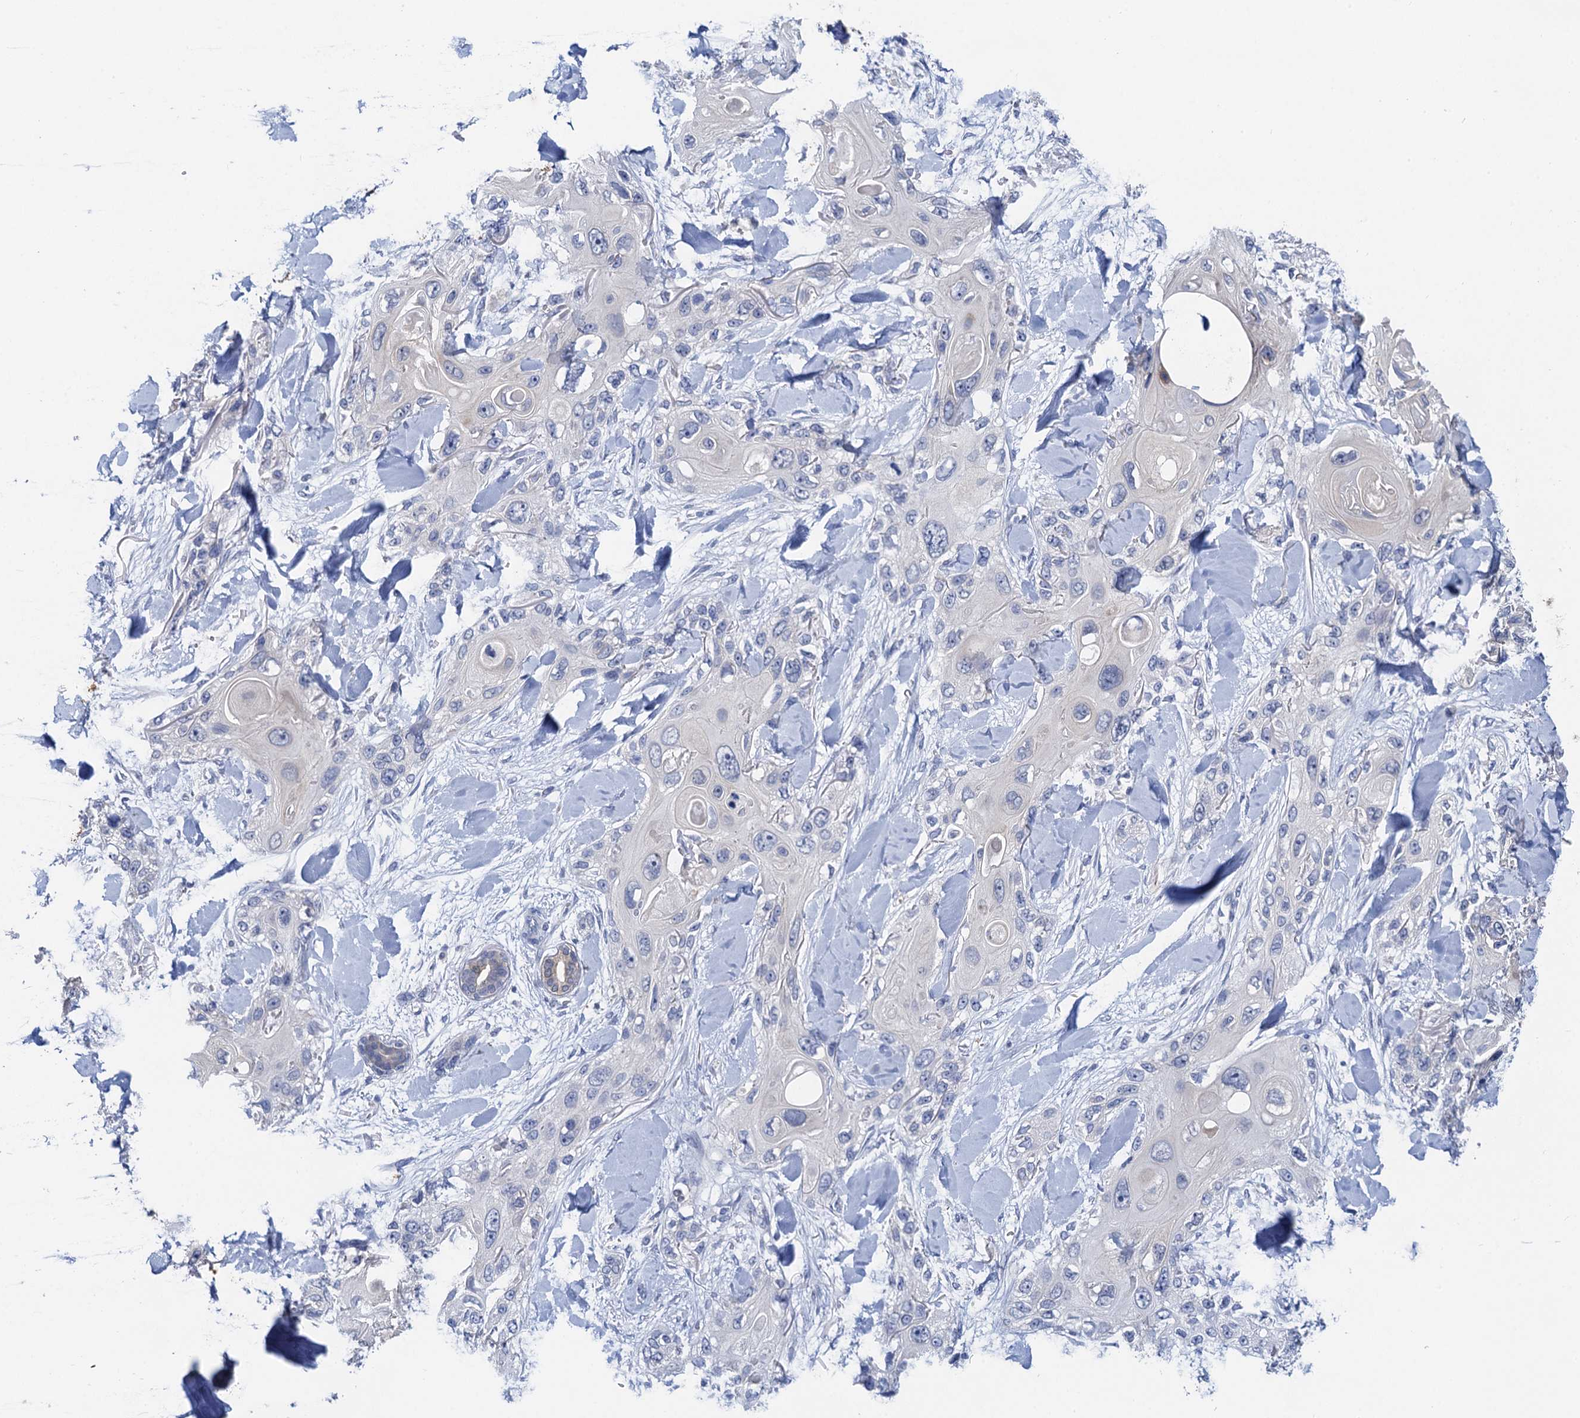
{"staining": {"intensity": "negative", "quantity": "none", "location": "none"}, "tissue": "skin cancer", "cell_type": "Tumor cells", "image_type": "cancer", "snomed": [{"axis": "morphology", "description": "Normal tissue, NOS"}, {"axis": "morphology", "description": "Squamous cell carcinoma, NOS"}, {"axis": "topography", "description": "Skin"}], "caption": "There is no significant positivity in tumor cells of skin cancer.", "gene": "TMEM39B", "patient": {"sex": "male", "age": 72}}